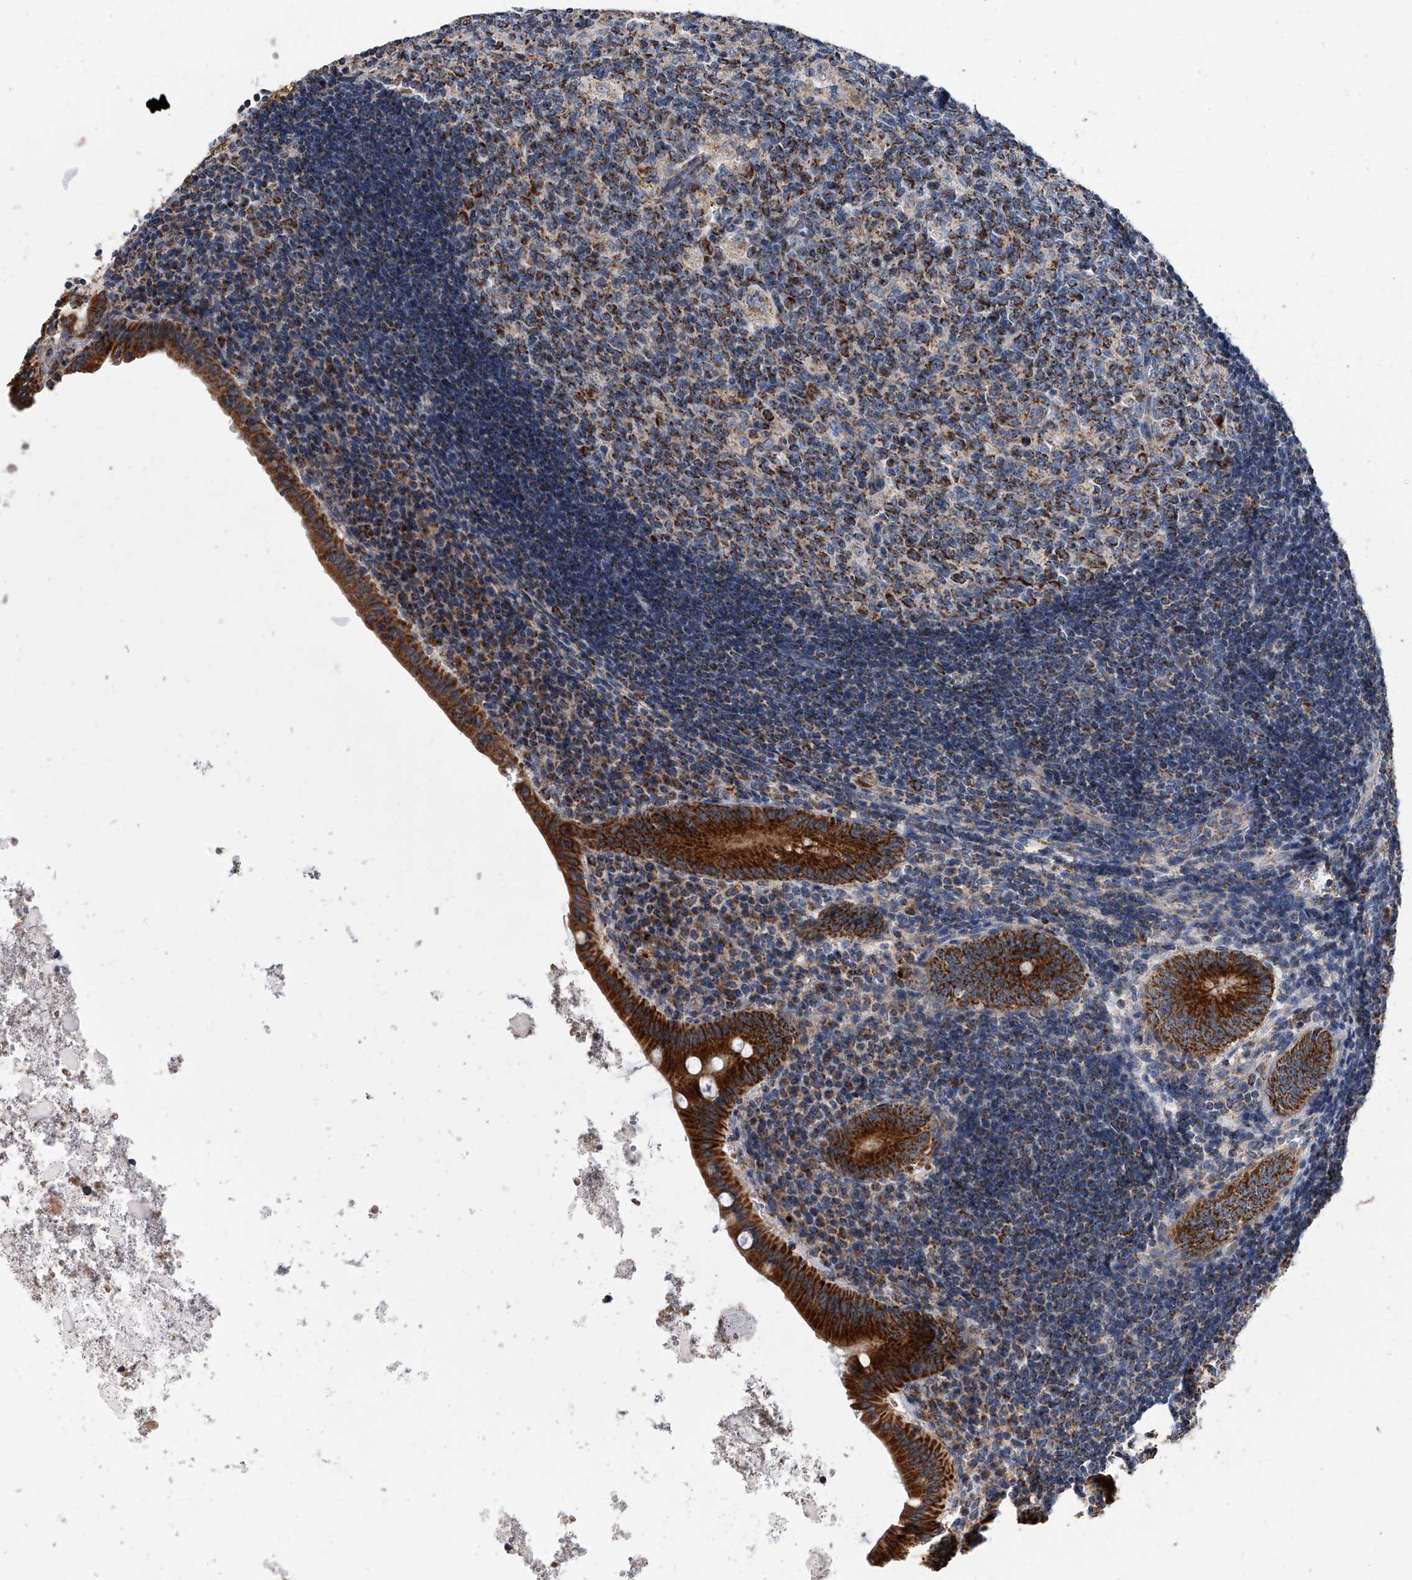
{"staining": {"intensity": "strong", "quantity": ">75%", "location": "cytoplasmic/membranous"}, "tissue": "appendix", "cell_type": "Glandular cells", "image_type": "normal", "snomed": [{"axis": "morphology", "description": "Normal tissue, NOS"}, {"axis": "topography", "description": "Appendix"}], "caption": "This micrograph reveals immunohistochemistry staining of unremarkable human appendix, with high strong cytoplasmic/membranous positivity in approximately >75% of glandular cells.", "gene": "MRPL28", "patient": {"sex": "female", "age": 54}}